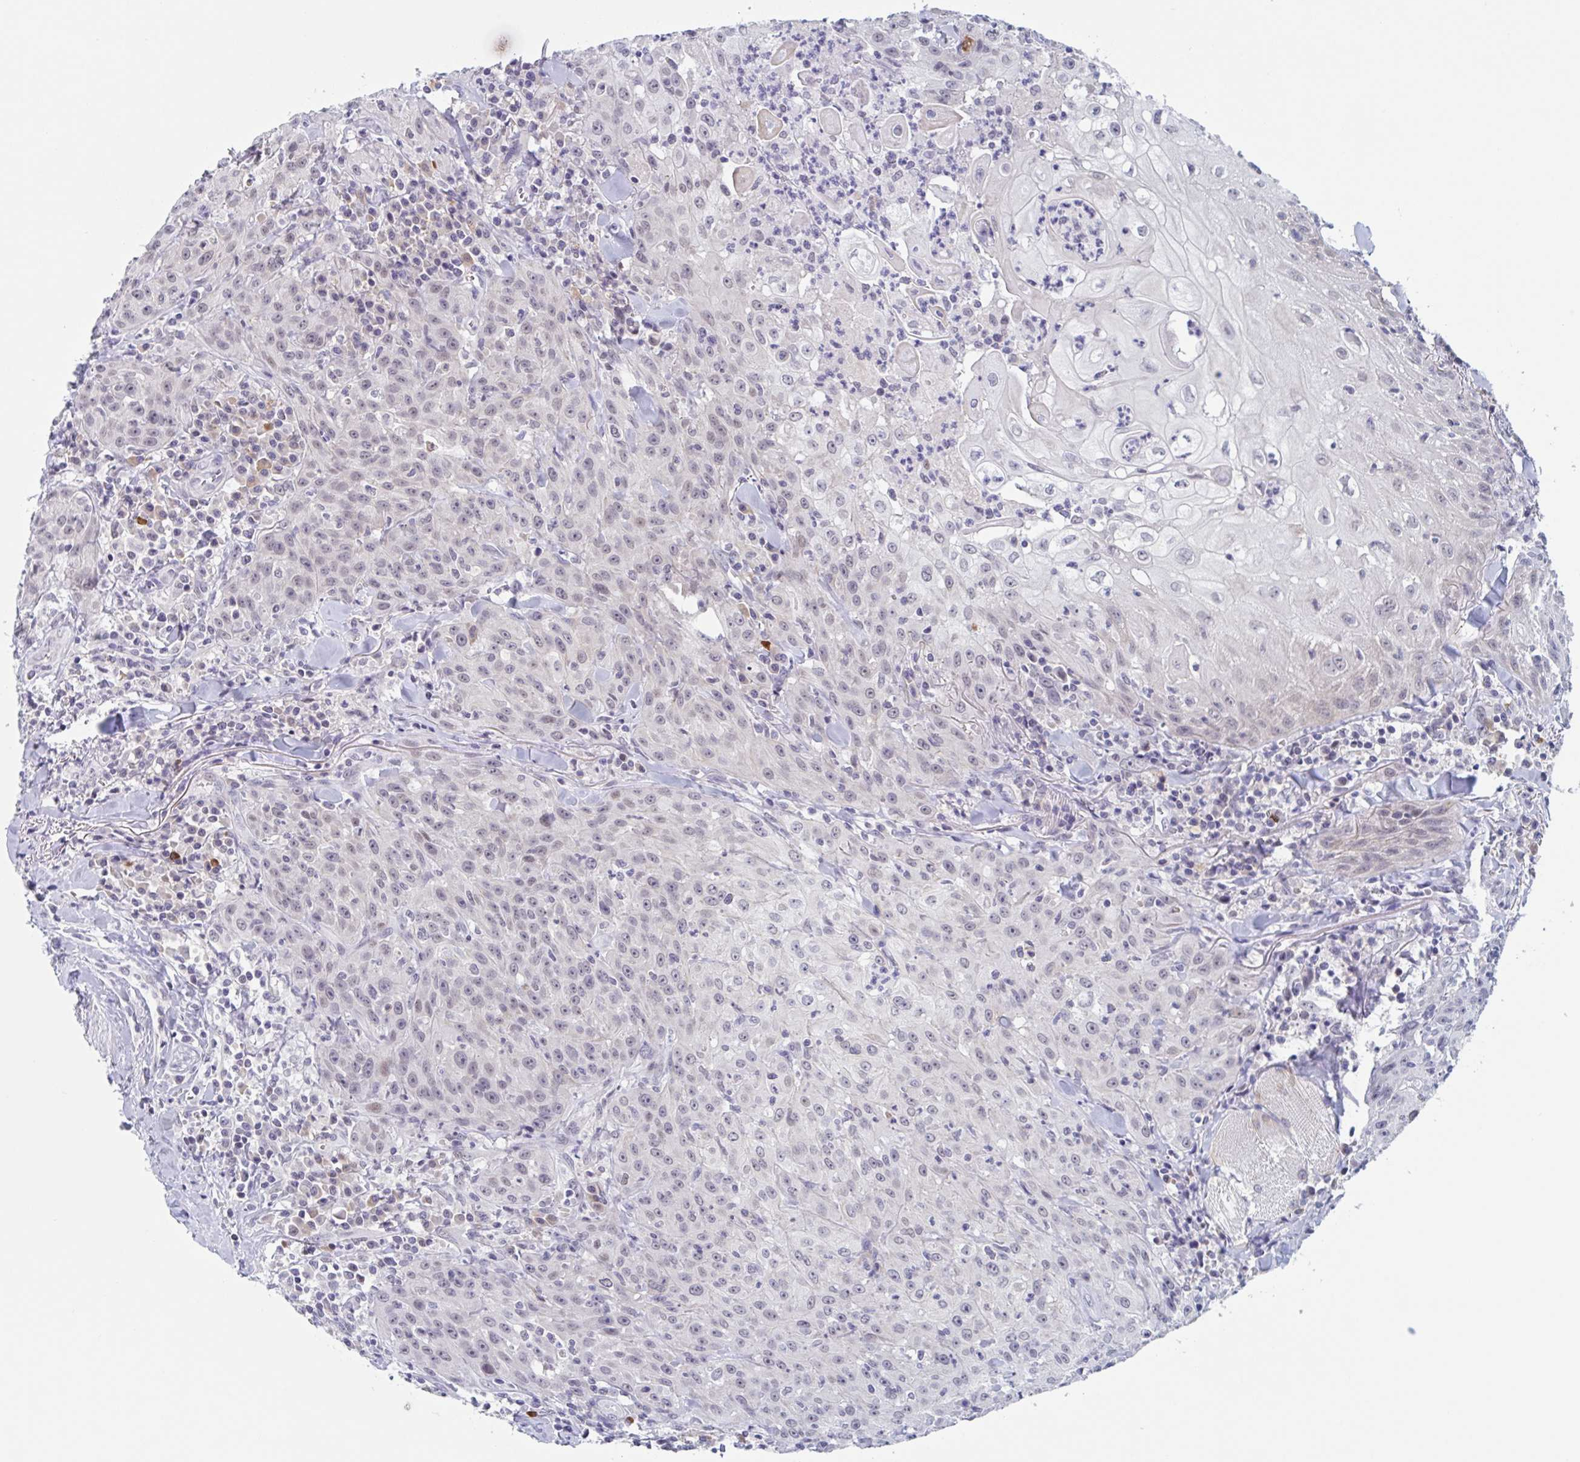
{"staining": {"intensity": "weak", "quantity": "<25%", "location": "nuclear"}, "tissue": "head and neck cancer", "cell_type": "Tumor cells", "image_type": "cancer", "snomed": [{"axis": "morphology", "description": "Normal tissue, NOS"}, {"axis": "morphology", "description": "Squamous cell carcinoma, NOS"}, {"axis": "topography", "description": "Oral tissue"}, {"axis": "topography", "description": "Head-Neck"}], "caption": "The photomicrograph shows no significant expression in tumor cells of head and neck squamous cell carcinoma.", "gene": "KDM4D", "patient": {"sex": "female", "age": 70}}